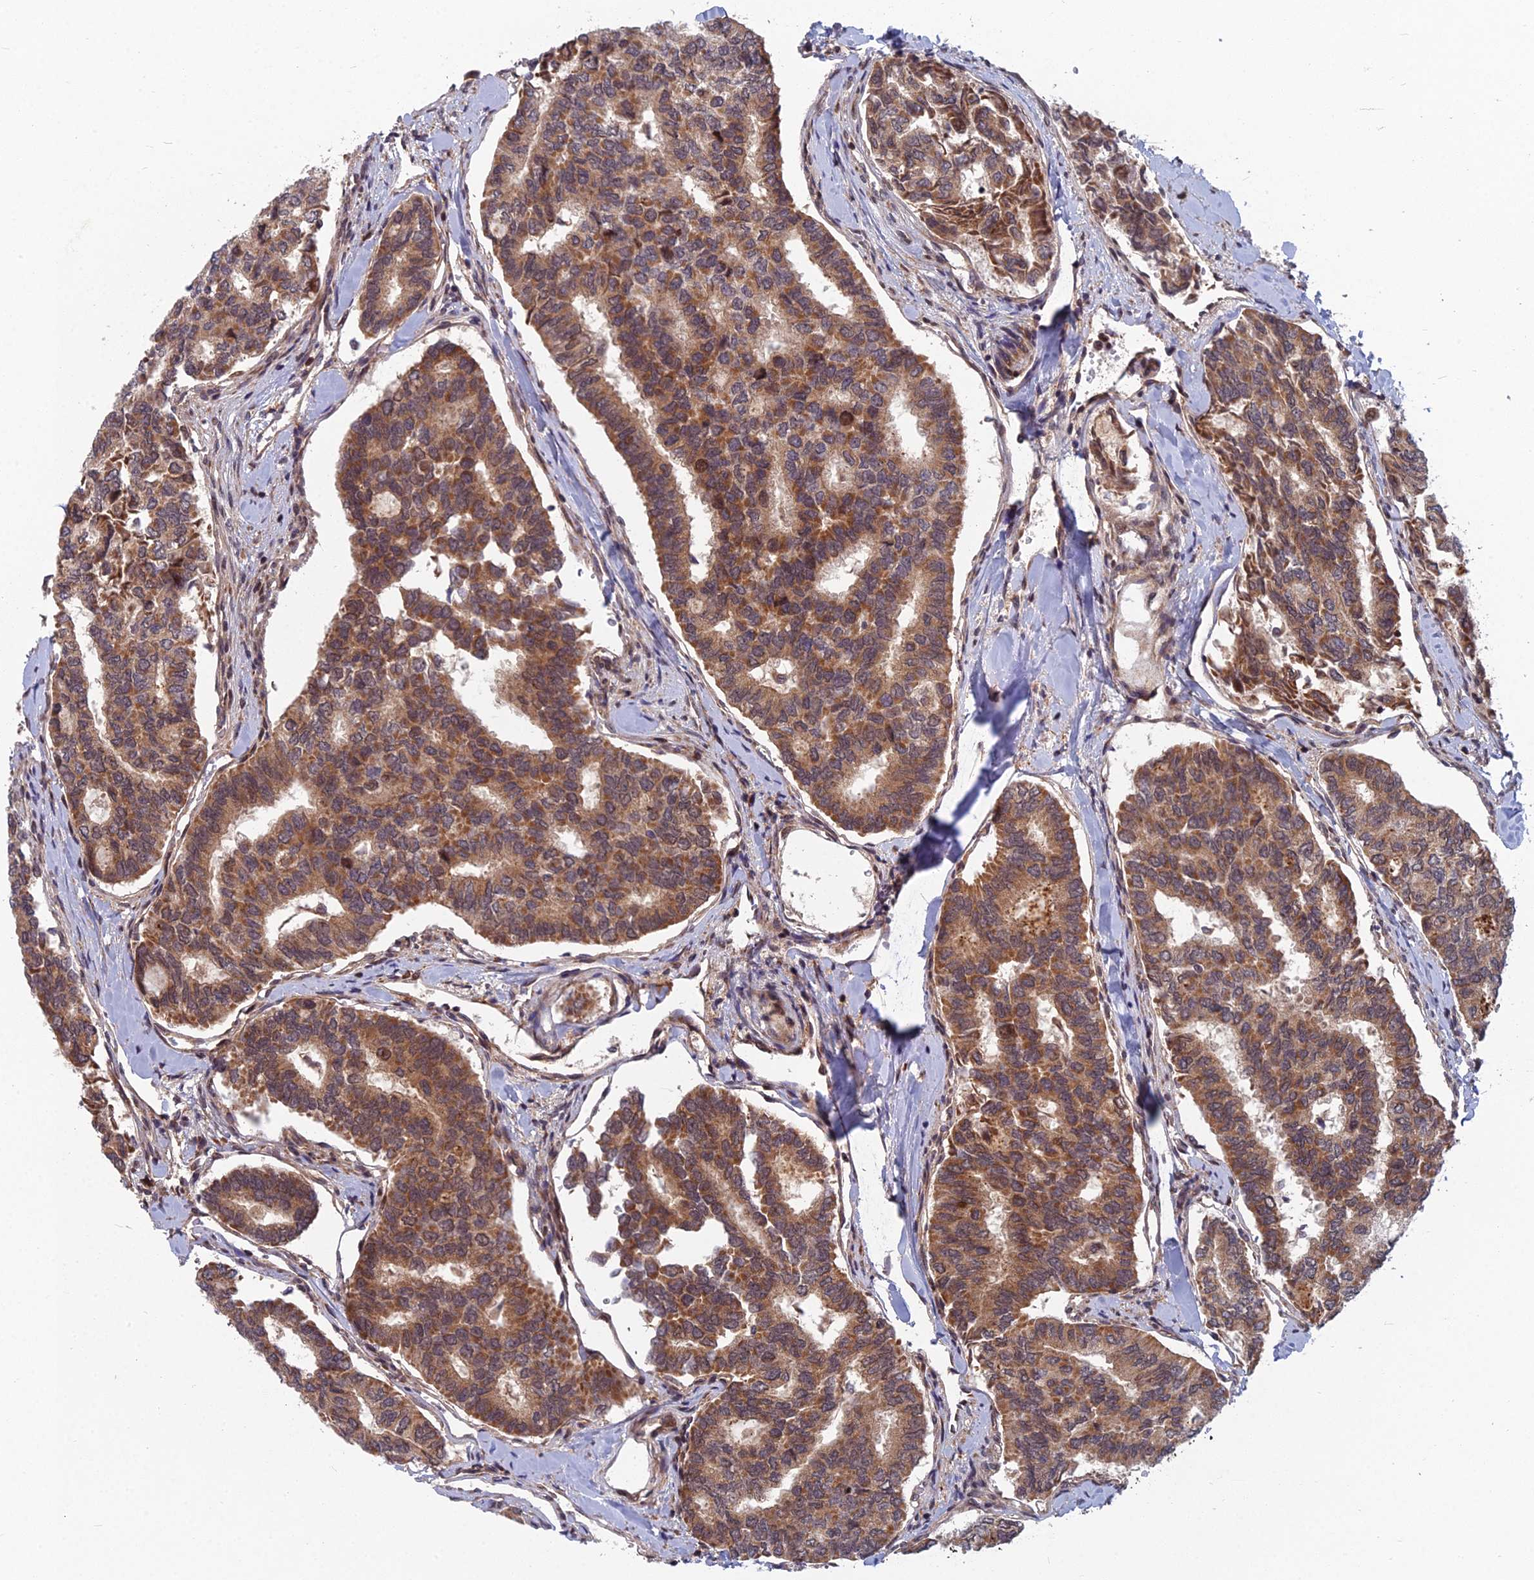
{"staining": {"intensity": "moderate", "quantity": ">75%", "location": "cytoplasmic/membranous"}, "tissue": "thyroid cancer", "cell_type": "Tumor cells", "image_type": "cancer", "snomed": [{"axis": "morphology", "description": "Papillary adenocarcinoma, NOS"}, {"axis": "topography", "description": "Thyroid gland"}], "caption": "Thyroid cancer stained with a protein marker demonstrates moderate staining in tumor cells.", "gene": "COMMD2", "patient": {"sex": "female", "age": 35}}